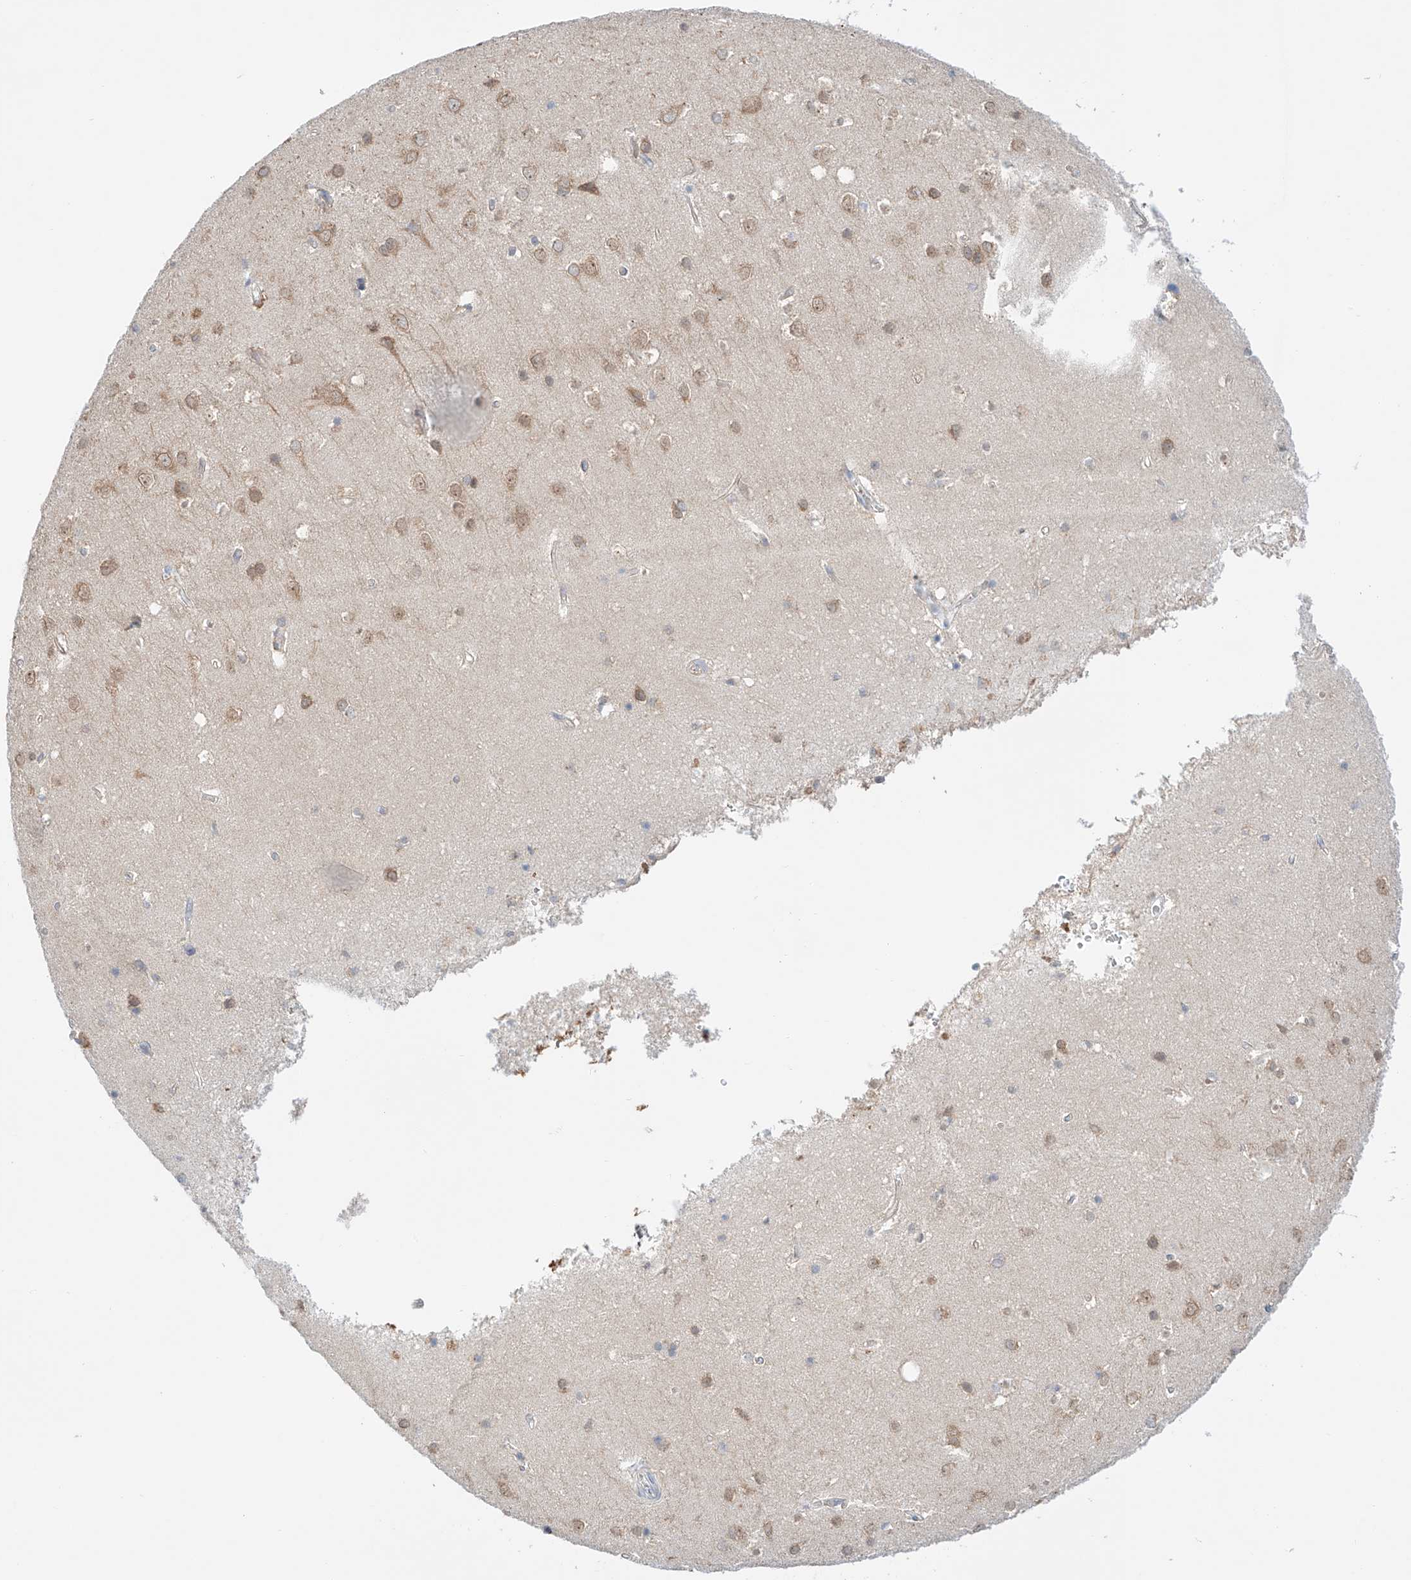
{"staining": {"intensity": "moderate", "quantity": "25%-75%", "location": "cytoplasmic/membranous"}, "tissue": "cerebral cortex", "cell_type": "Endothelial cells", "image_type": "normal", "snomed": [{"axis": "morphology", "description": "Normal tissue, NOS"}, {"axis": "topography", "description": "Cerebral cortex"}], "caption": "Unremarkable cerebral cortex demonstrates moderate cytoplasmic/membranous expression in about 25%-75% of endothelial cells, visualized by immunohistochemistry. (IHC, brightfield microscopy, high magnification).", "gene": "PGGT1B", "patient": {"sex": "male", "age": 54}}